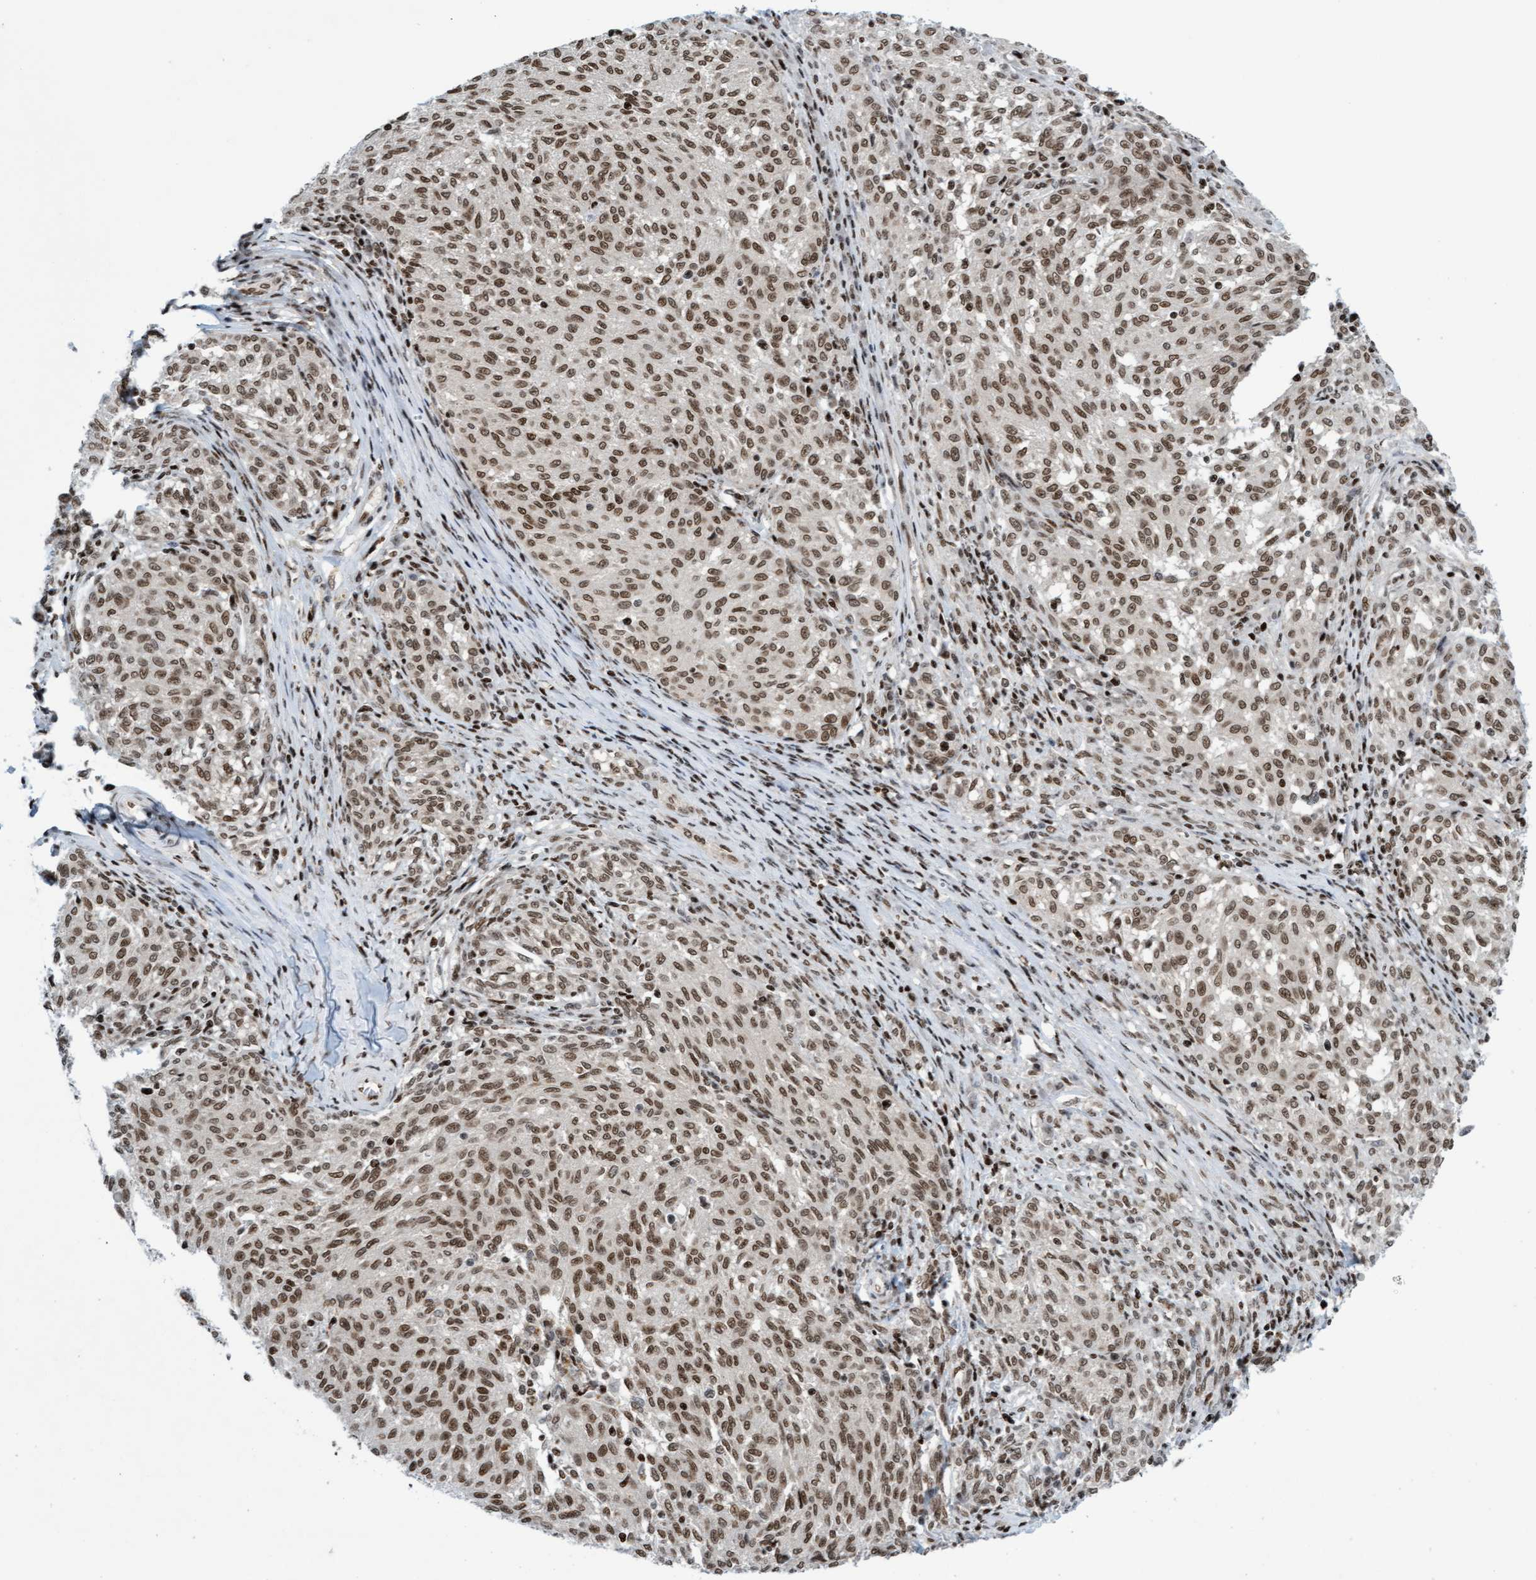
{"staining": {"intensity": "moderate", "quantity": ">75%", "location": "nuclear"}, "tissue": "melanoma", "cell_type": "Tumor cells", "image_type": "cancer", "snomed": [{"axis": "morphology", "description": "Malignant melanoma, NOS"}, {"axis": "topography", "description": "Skin"}], "caption": "Tumor cells exhibit moderate nuclear expression in approximately >75% of cells in malignant melanoma.", "gene": "GLRX2", "patient": {"sex": "female", "age": 72}}